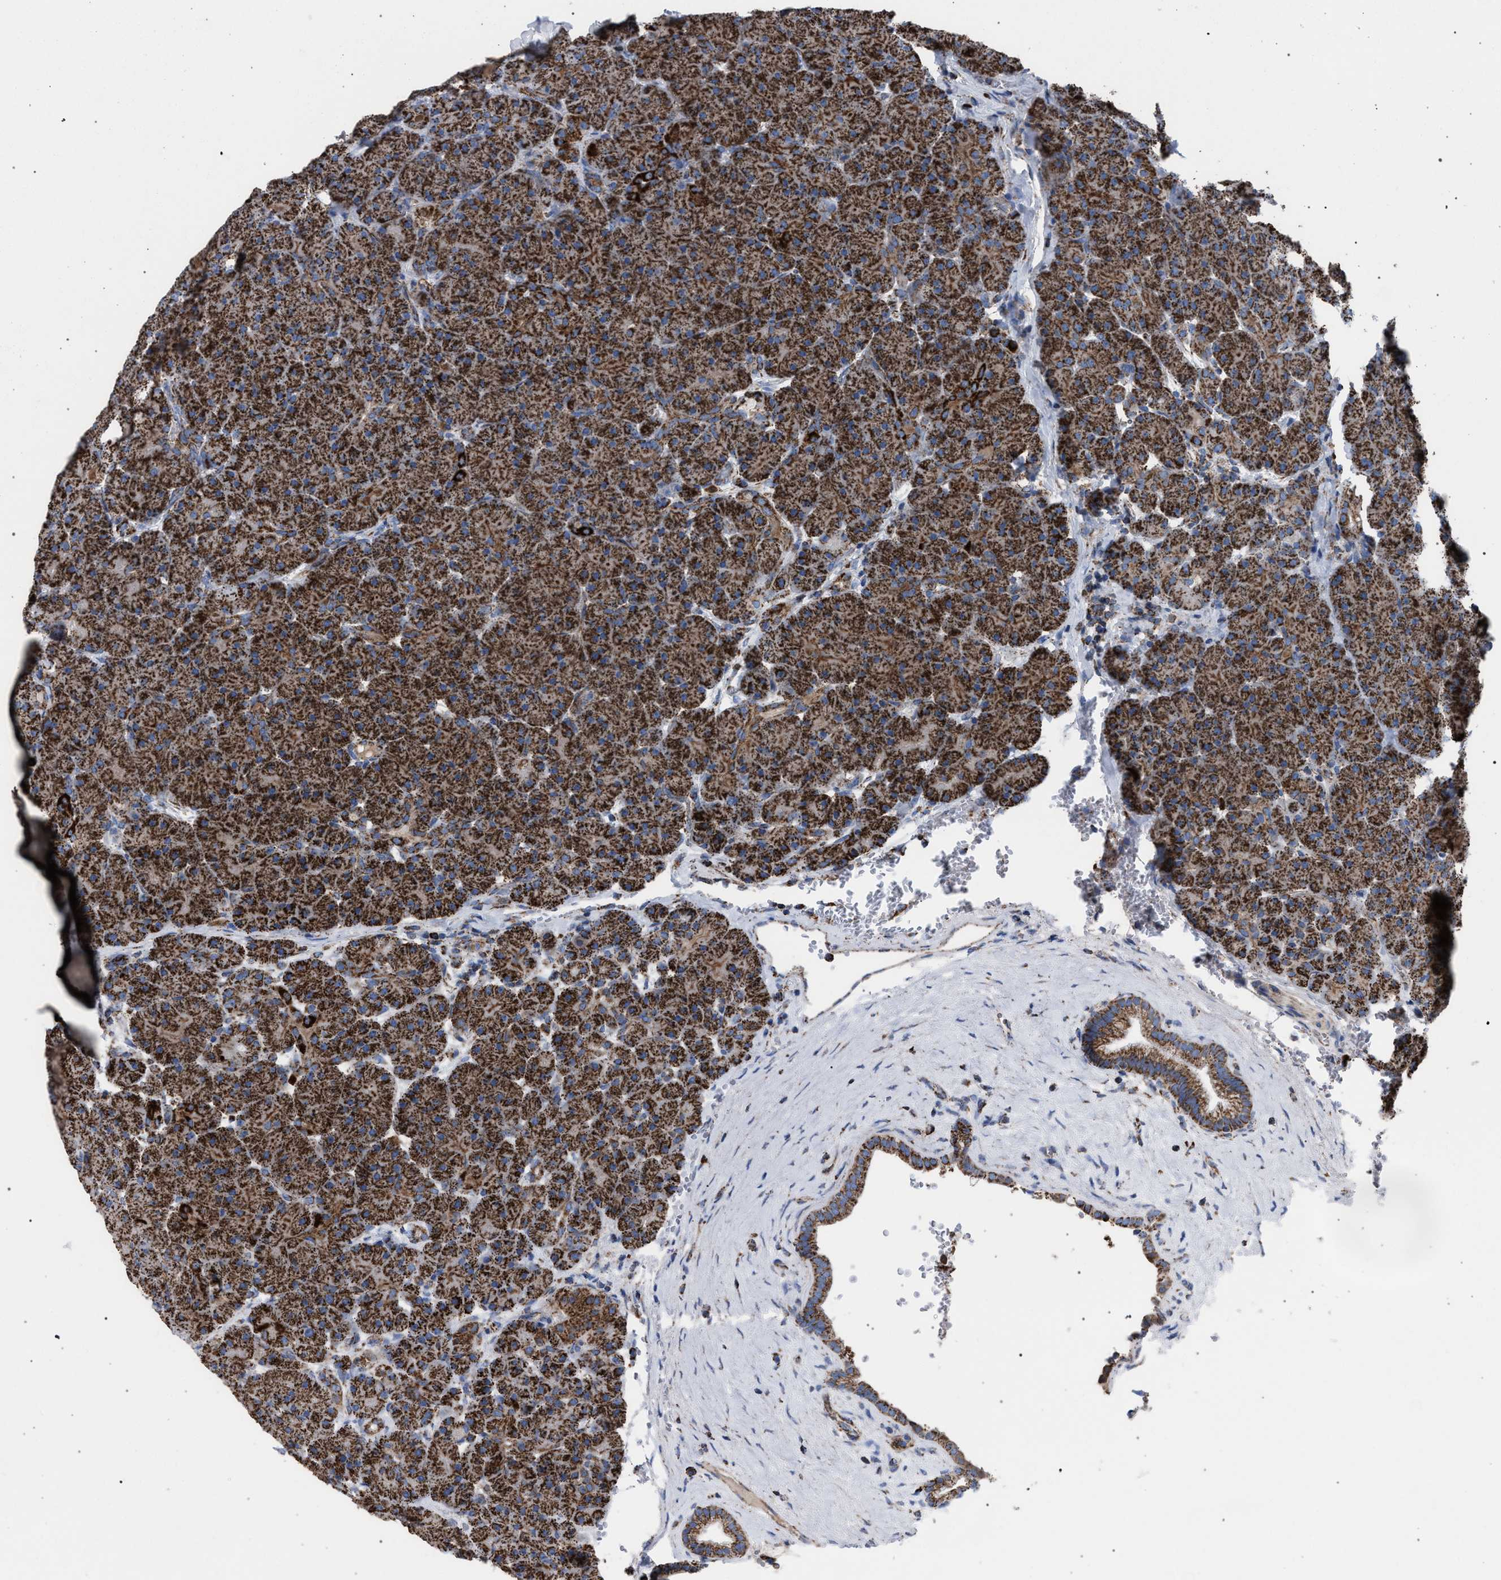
{"staining": {"intensity": "strong", "quantity": ">75%", "location": "cytoplasmic/membranous"}, "tissue": "pancreas", "cell_type": "Exocrine glandular cells", "image_type": "normal", "snomed": [{"axis": "morphology", "description": "Normal tissue, NOS"}, {"axis": "topography", "description": "Pancreas"}], "caption": "Pancreas stained with a brown dye reveals strong cytoplasmic/membranous positive staining in about >75% of exocrine glandular cells.", "gene": "VPS13A", "patient": {"sex": "male", "age": 66}}